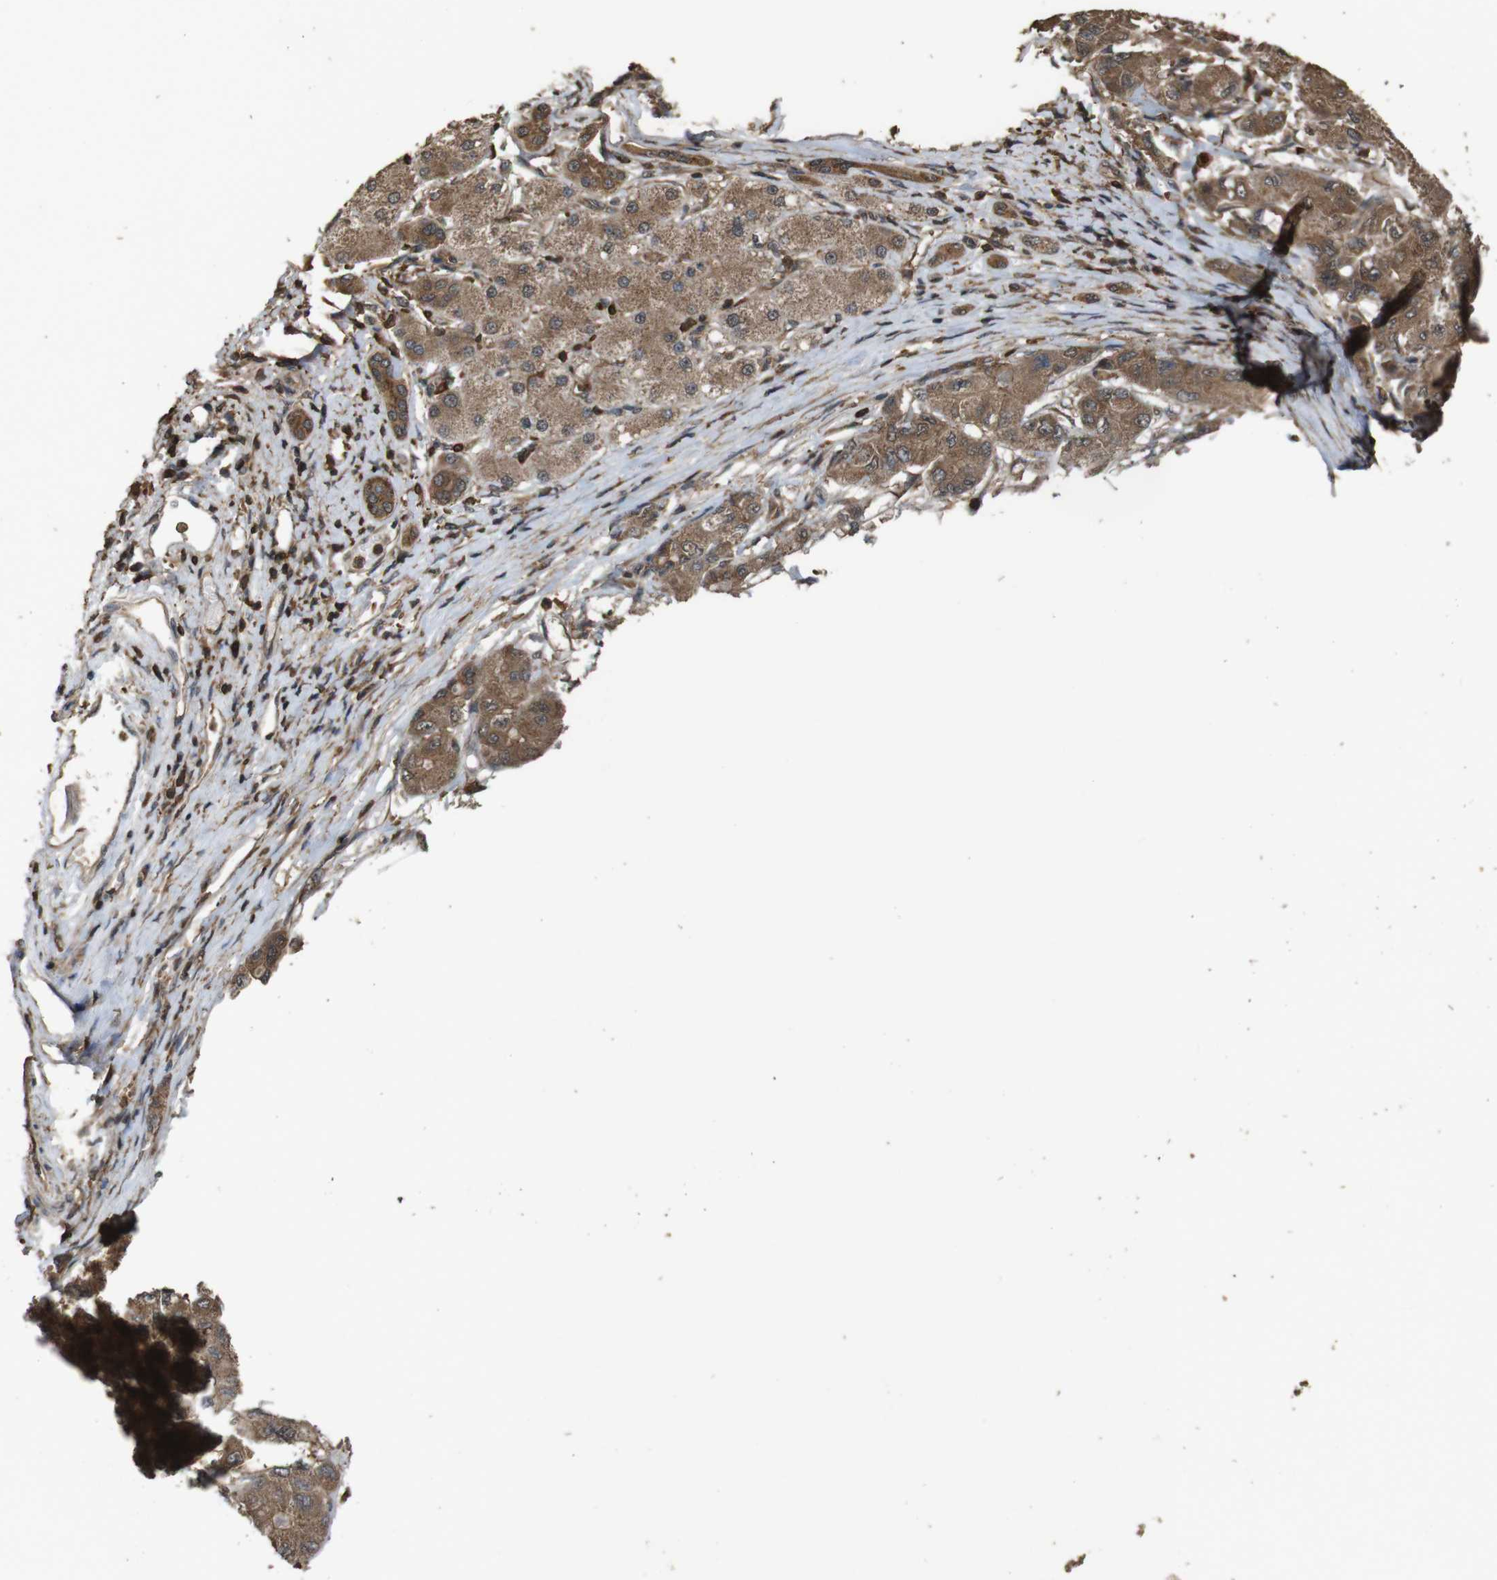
{"staining": {"intensity": "moderate", "quantity": ">75%", "location": "cytoplasmic/membranous"}, "tissue": "liver cancer", "cell_type": "Tumor cells", "image_type": "cancer", "snomed": [{"axis": "morphology", "description": "Carcinoma, Hepatocellular, NOS"}, {"axis": "topography", "description": "Liver"}], "caption": "Protein staining of liver cancer tissue exhibits moderate cytoplasmic/membranous staining in about >75% of tumor cells.", "gene": "BAG4", "patient": {"sex": "male", "age": 80}}